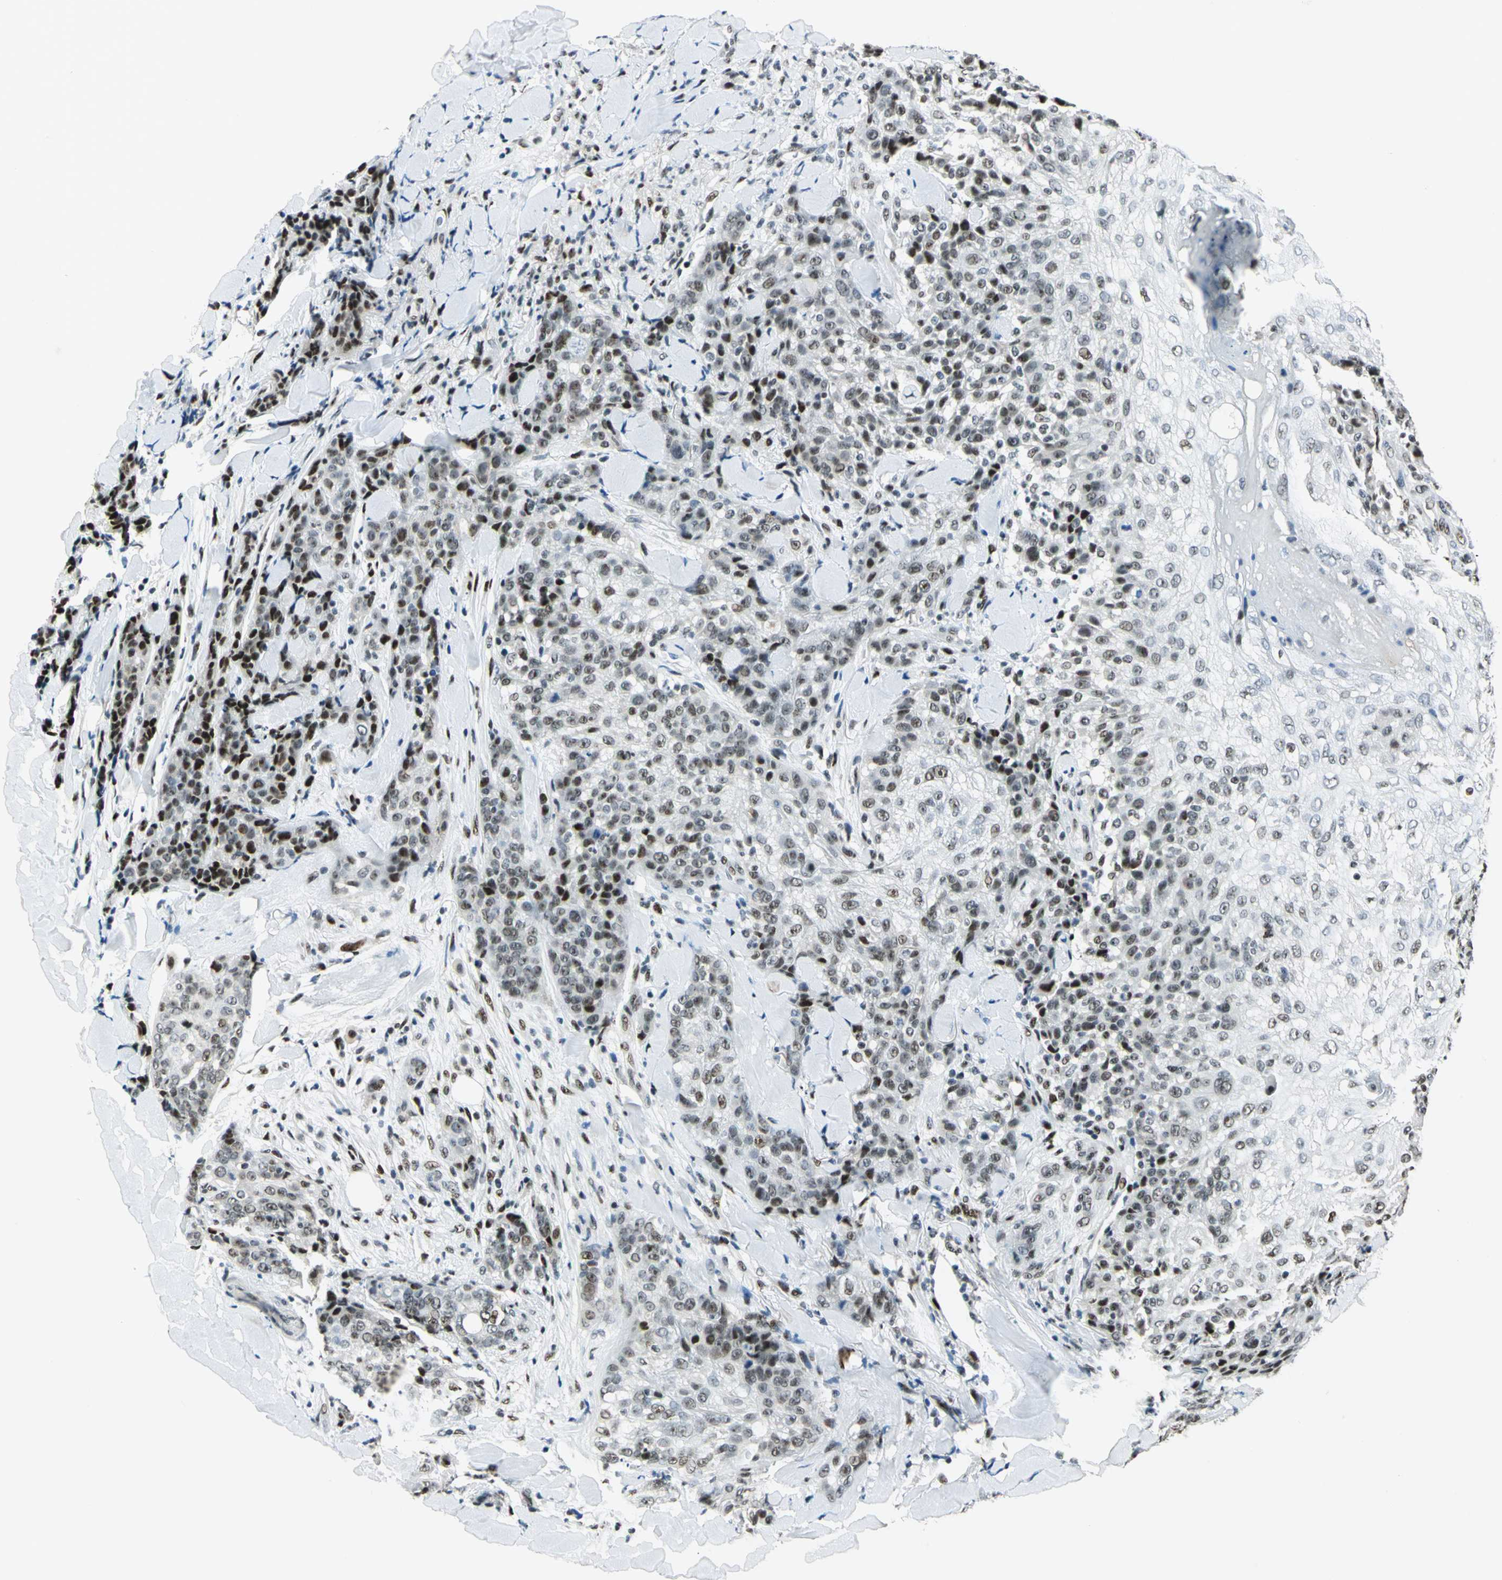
{"staining": {"intensity": "strong", "quantity": ">75%", "location": "nuclear"}, "tissue": "skin cancer", "cell_type": "Tumor cells", "image_type": "cancer", "snomed": [{"axis": "morphology", "description": "Normal tissue, NOS"}, {"axis": "morphology", "description": "Squamous cell carcinoma, NOS"}, {"axis": "topography", "description": "Skin"}], "caption": "The image reveals immunohistochemical staining of skin cancer. There is strong nuclear staining is present in approximately >75% of tumor cells.", "gene": "KAT6B", "patient": {"sex": "female", "age": 83}}